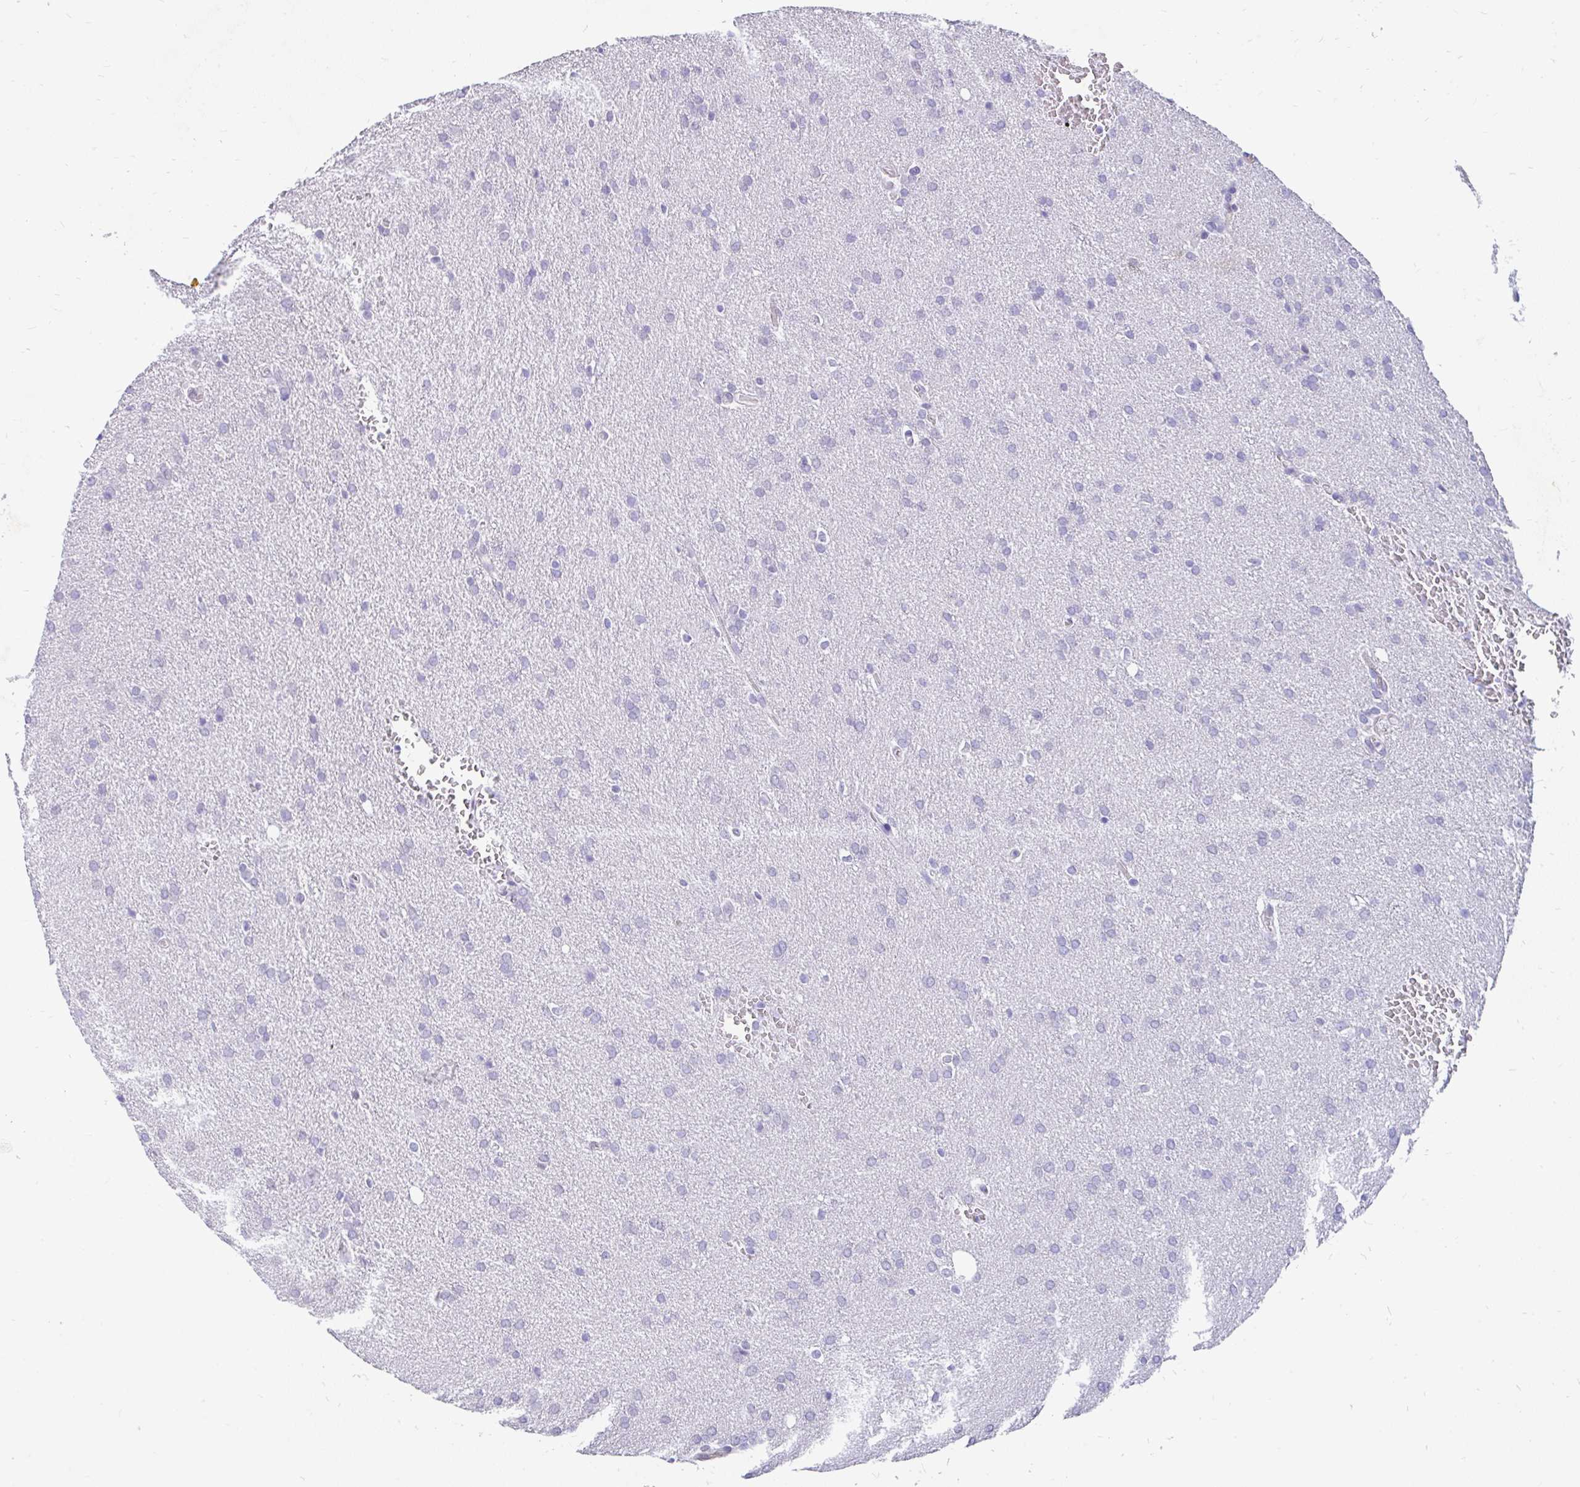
{"staining": {"intensity": "negative", "quantity": "none", "location": "none"}, "tissue": "glioma", "cell_type": "Tumor cells", "image_type": "cancer", "snomed": [{"axis": "morphology", "description": "Glioma, malignant, Low grade"}, {"axis": "topography", "description": "Brain"}], "caption": "Glioma stained for a protein using immunohistochemistry (IHC) reveals no expression tumor cells.", "gene": "EML5", "patient": {"sex": "female", "age": 33}}